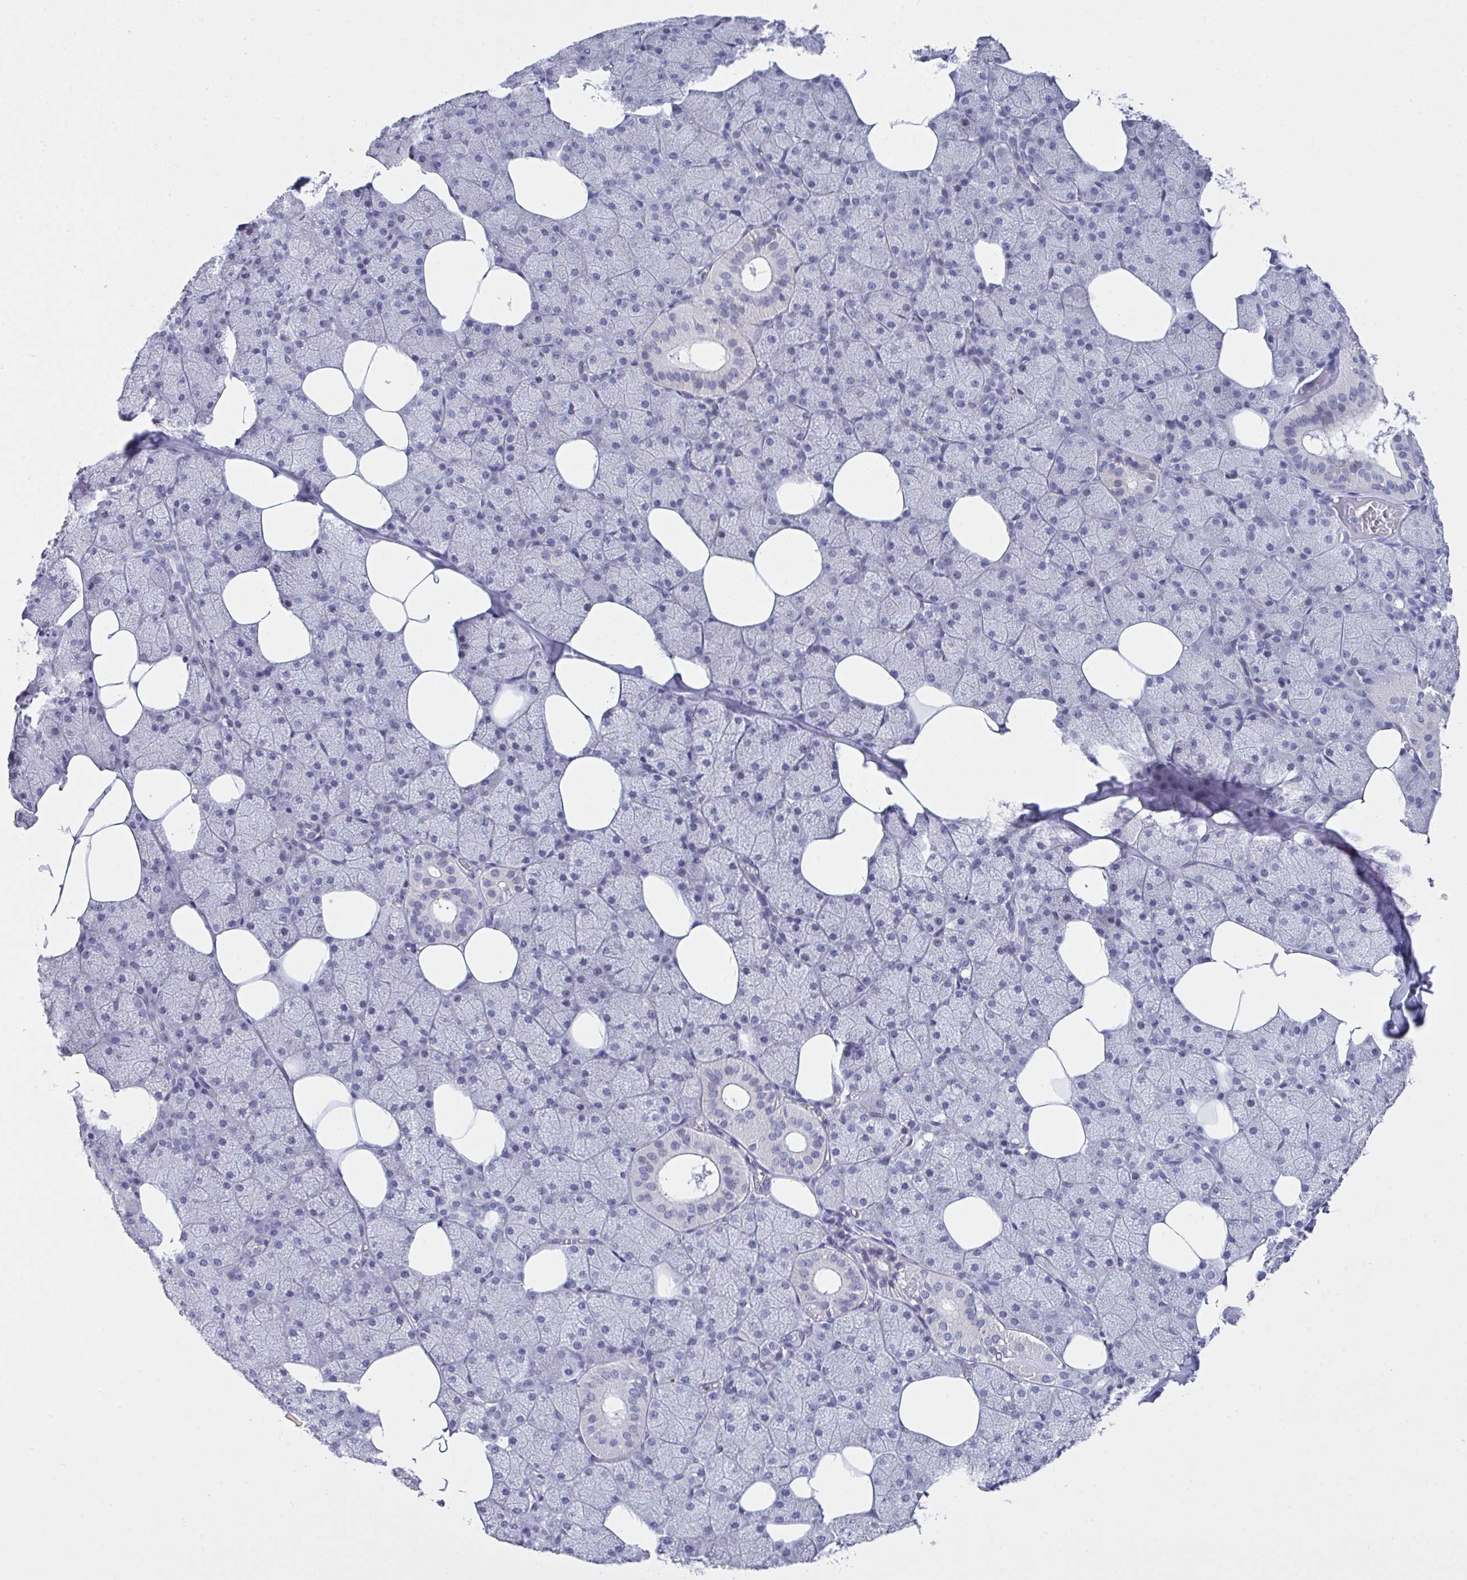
{"staining": {"intensity": "negative", "quantity": "none", "location": "none"}, "tissue": "salivary gland", "cell_type": "Glandular cells", "image_type": "normal", "snomed": [{"axis": "morphology", "description": "Normal tissue, NOS"}, {"axis": "topography", "description": "Salivary gland"}, {"axis": "topography", "description": "Peripheral nerve tissue"}], "caption": "Photomicrograph shows no significant protein staining in glandular cells of benign salivary gland.", "gene": "FBXL22", "patient": {"sex": "male", "age": 38}}